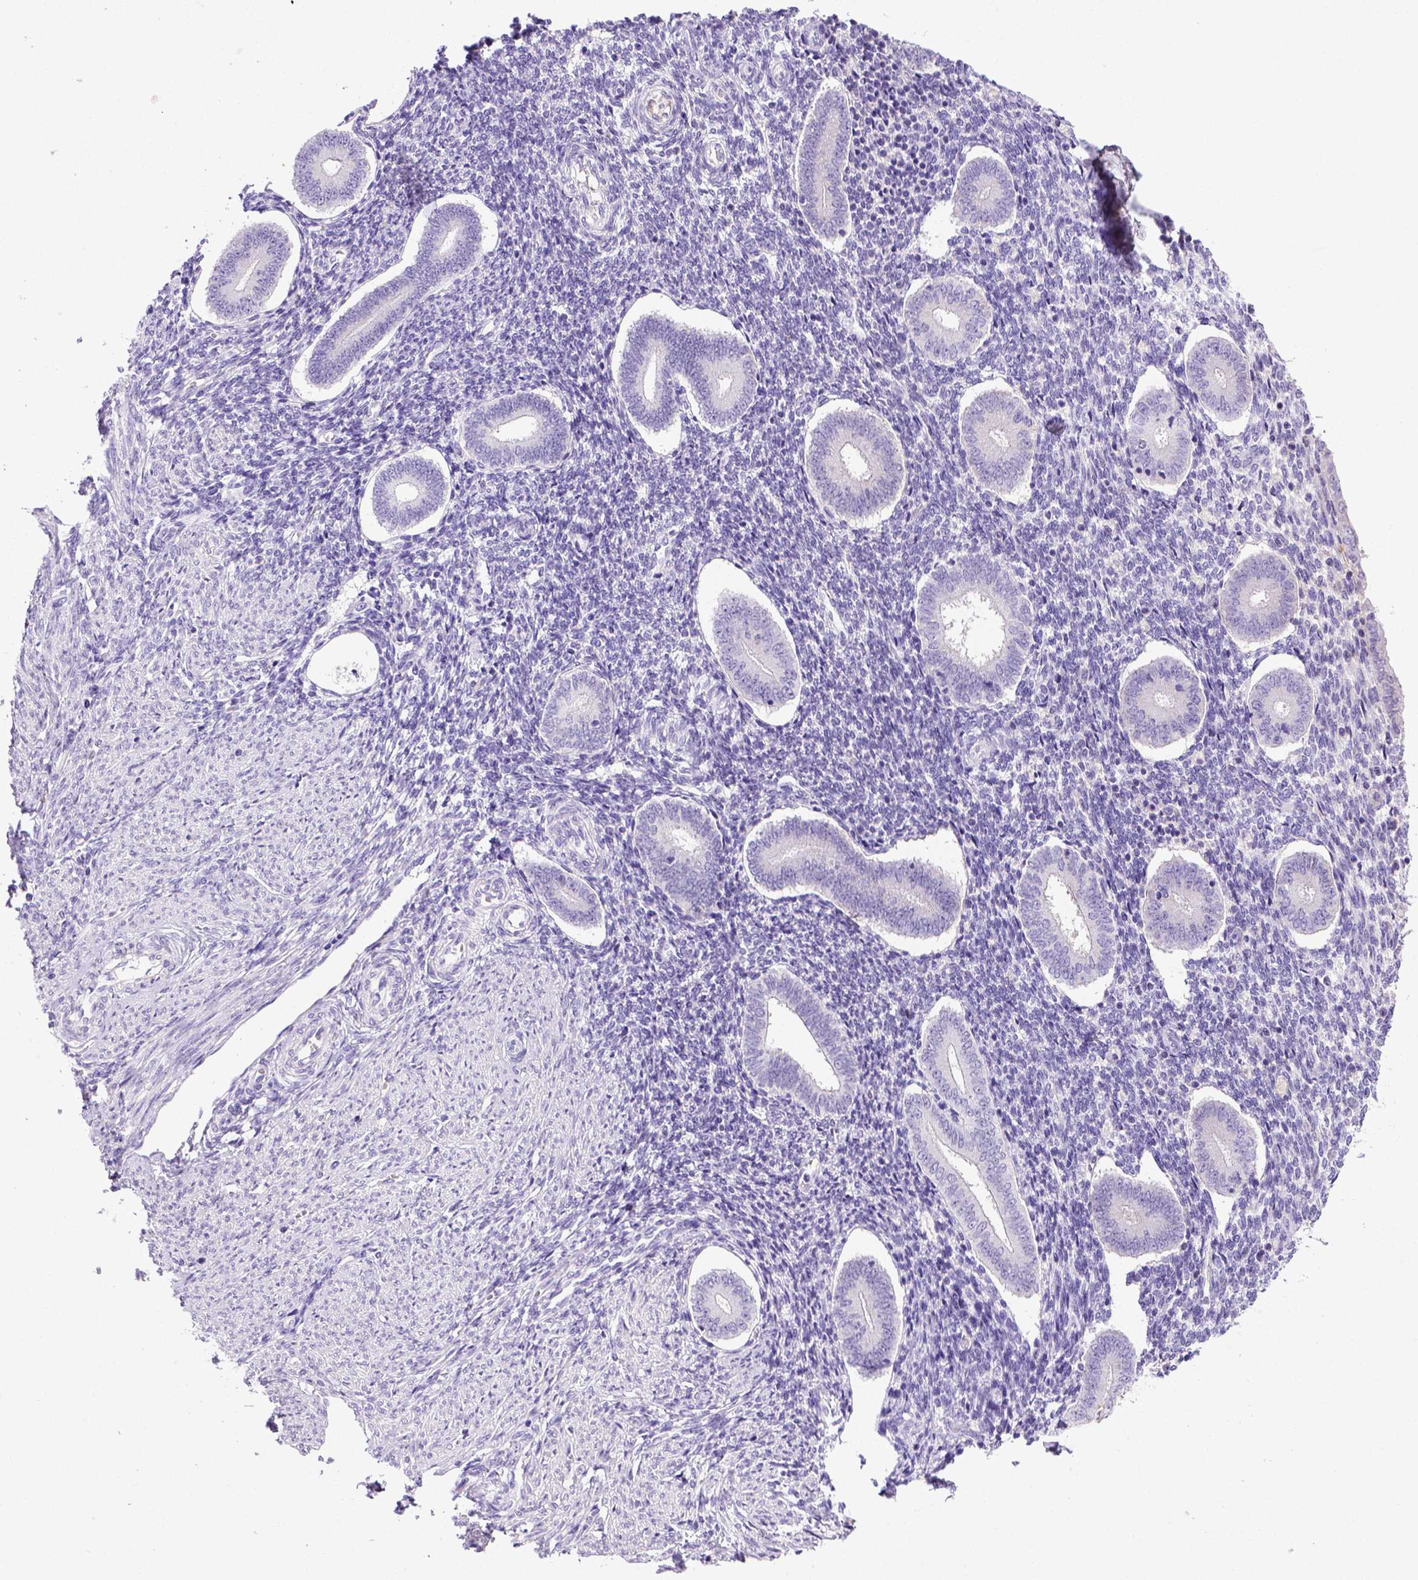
{"staining": {"intensity": "negative", "quantity": "none", "location": "none"}, "tissue": "endometrium", "cell_type": "Cells in endometrial stroma", "image_type": "normal", "snomed": [{"axis": "morphology", "description": "Normal tissue, NOS"}, {"axis": "topography", "description": "Endometrium"}], "caption": "There is no significant expression in cells in endometrial stroma of endometrium. (Stains: DAB immunohistochemistry (IHC) with hematoxylin counter stain, Microscopy: brightfield microscopy at high magnification).", "gene": "ITIH4", "patient": {"sex": "female", "age": 40}}